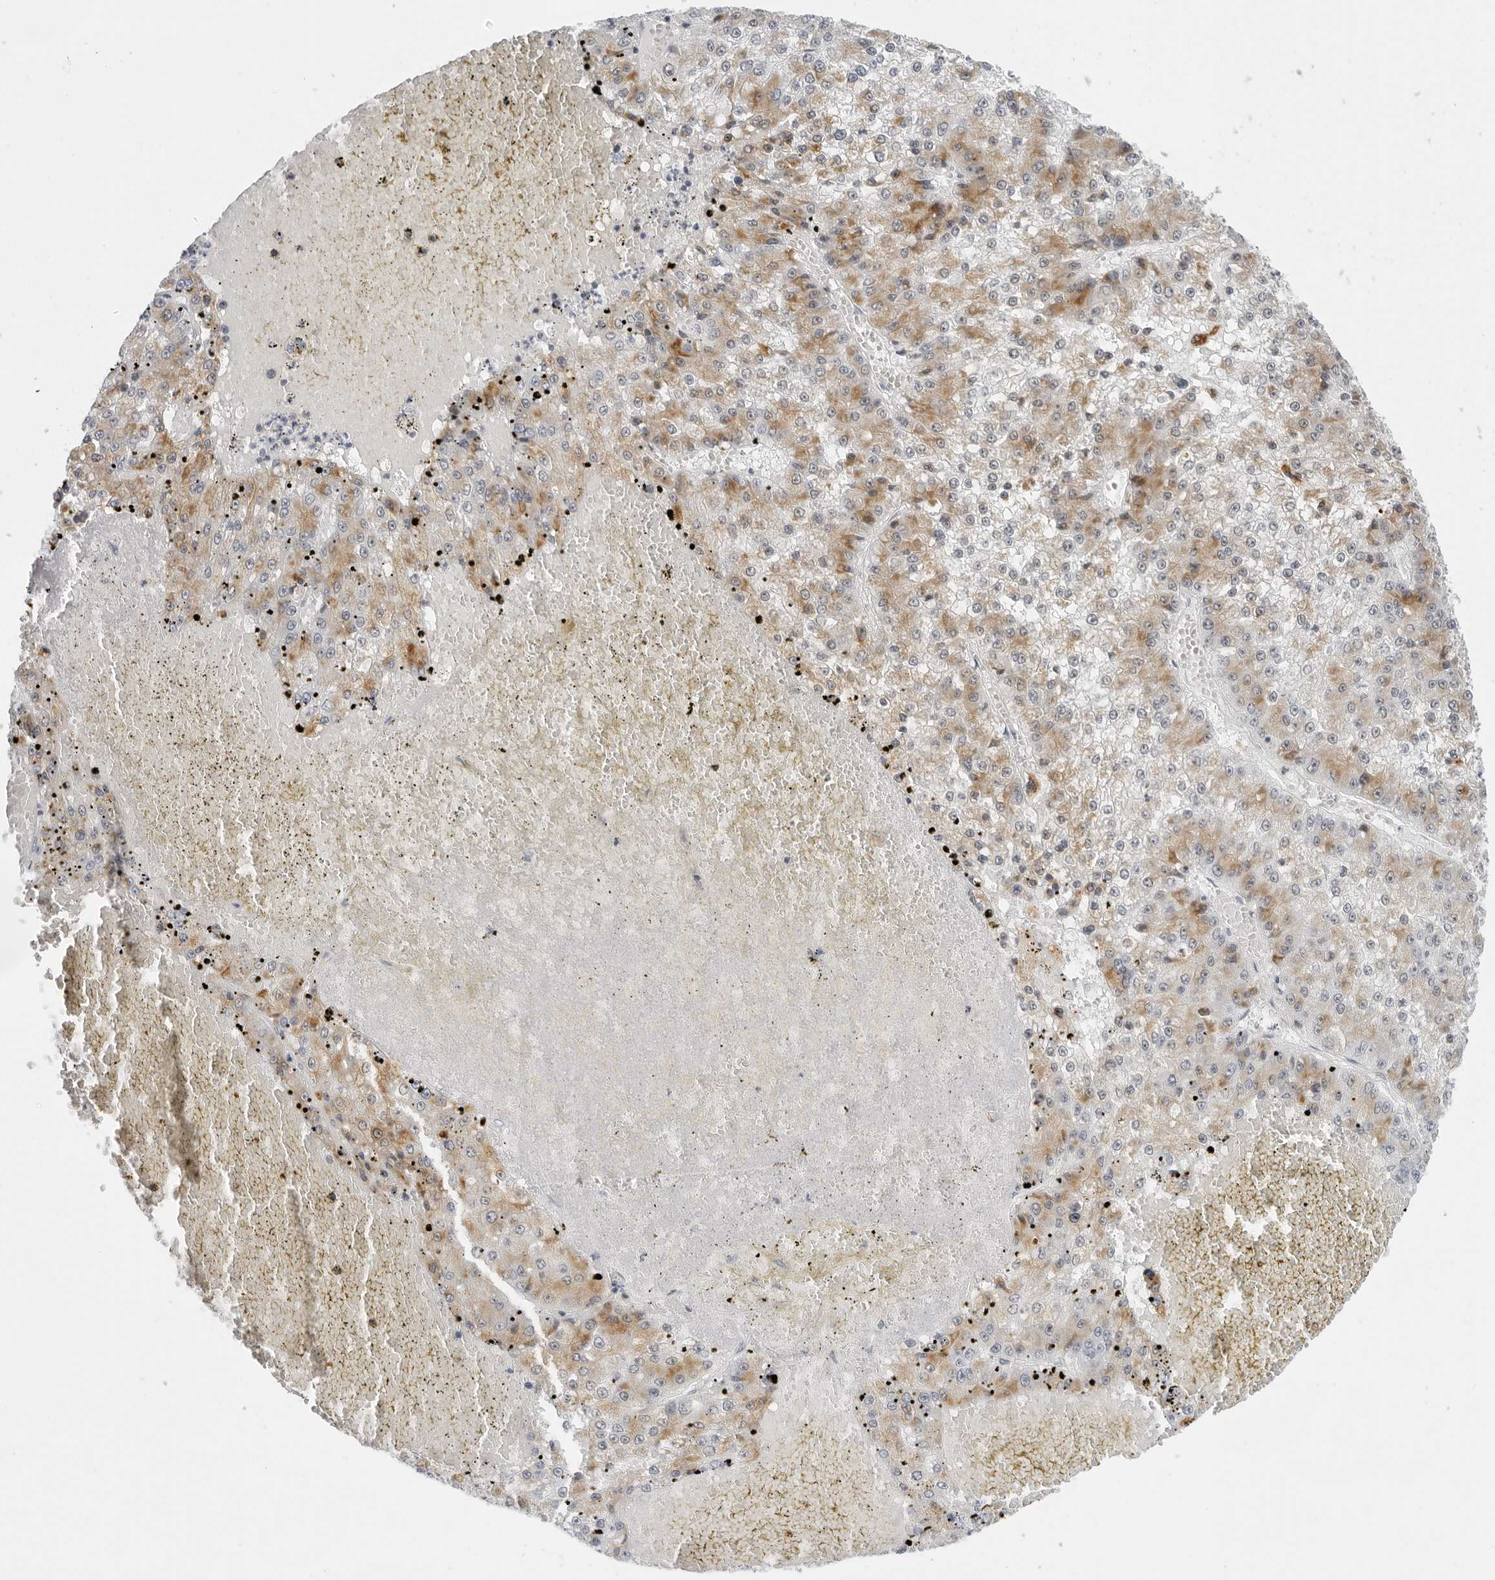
{"staining": {"intensity": "moderate", "quantity": ">75%", "location": "cytoplasmic/membranous"}, "tissue": "liver cancer", "cell_type": "Tumor cells", "image_type": "cancer", "snomed": [{"axis": "morphology", "description": "Carcinoma, Hepatocellular, NOS"}, {"axis": "topography", "description": "Liver"}], "caption": "This photomicrograph reveals liver hepatocellular carcinoma stained with immunohistochemistry to label a protein in brown. The cytoplasmic/membranous of tumor cells show moderate positivity for the protein. Nuclei are counter-stained blue.", "gene": "CIART", "patient": {"sex": "female", "age": 73}}